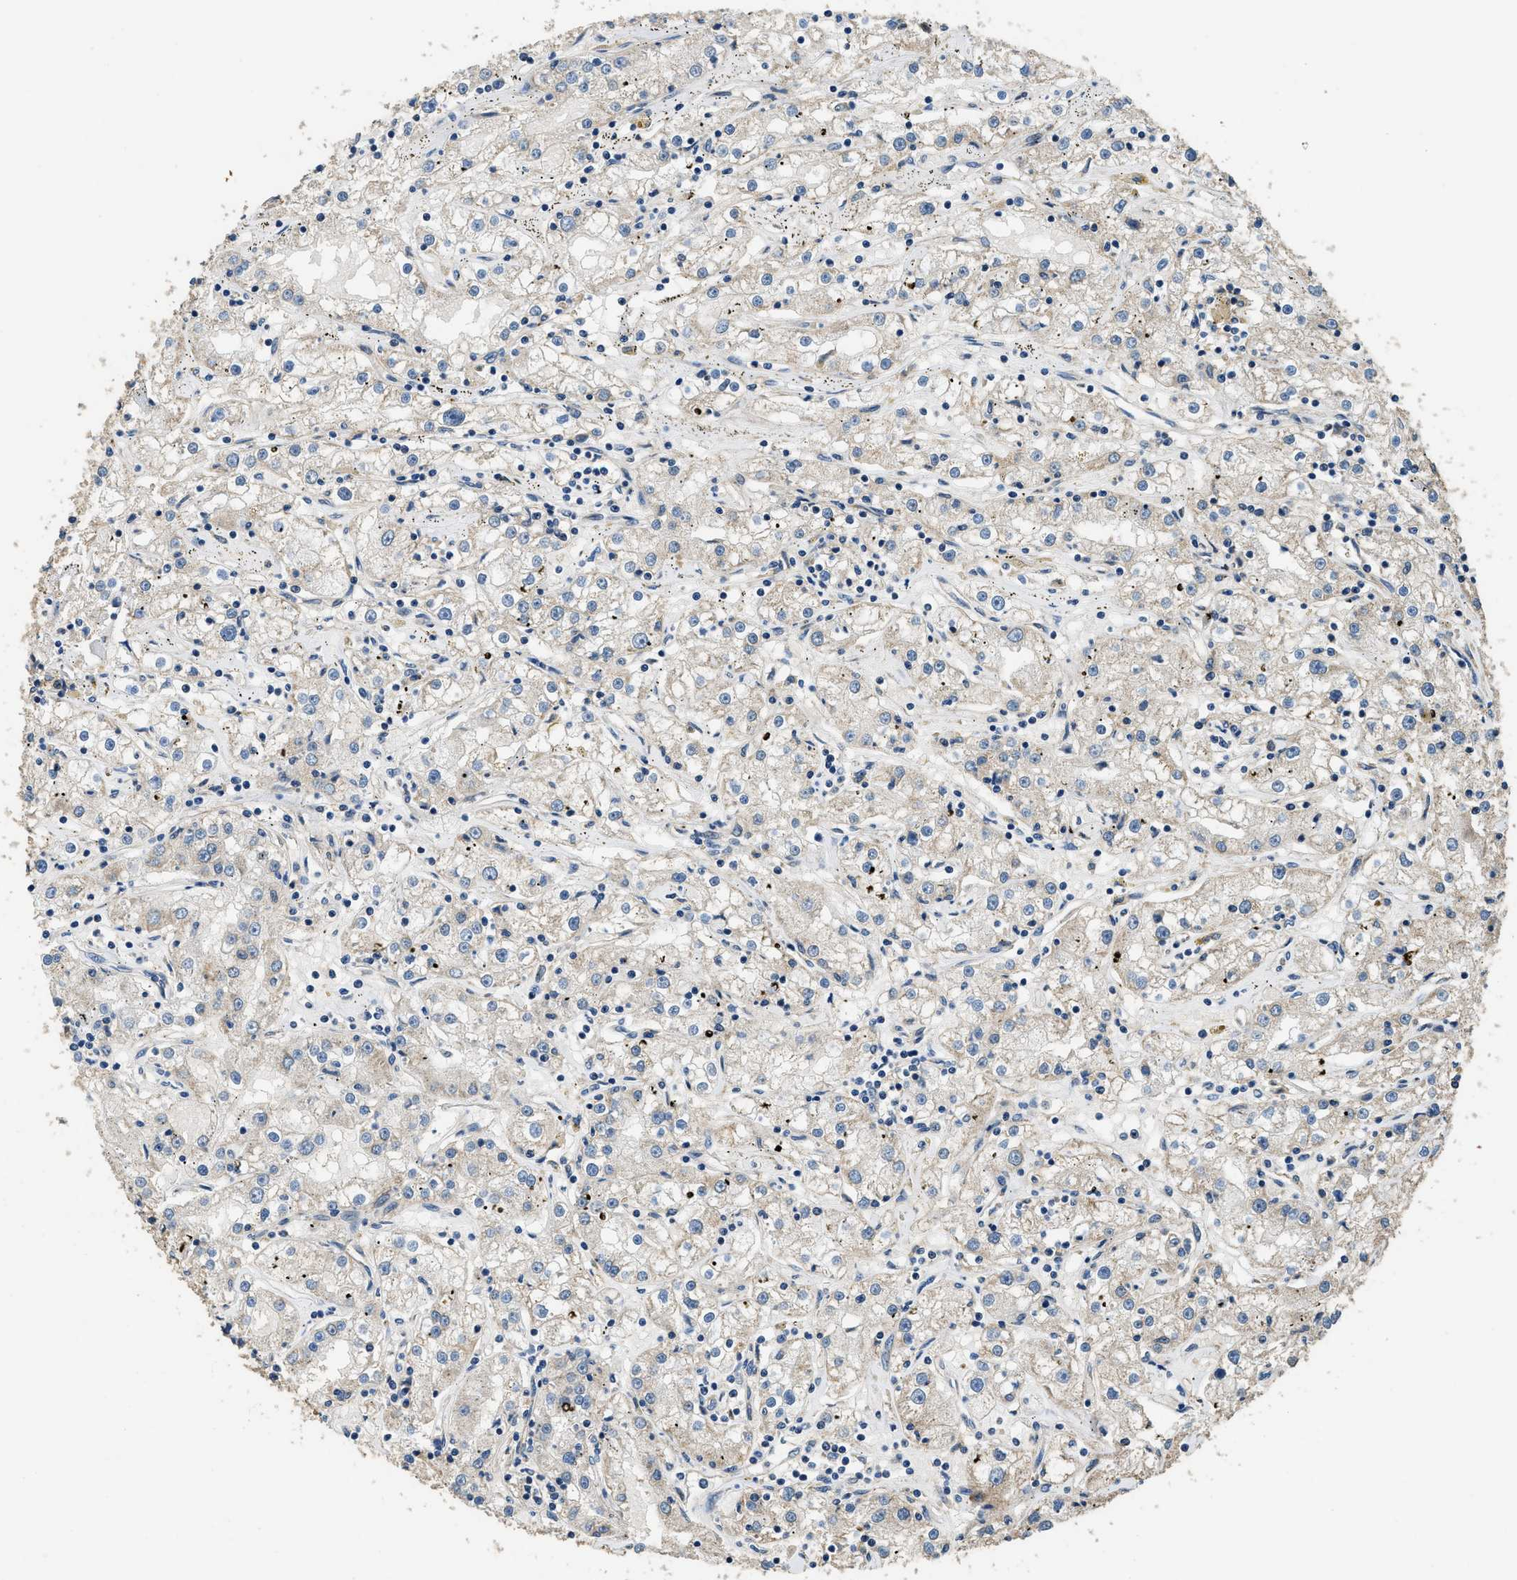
{"staining": {"intensity": "weak", "quantity": "<25%", "location": "cytoplasmic/membranous"}, "tissue": "renal cancer", "cell_type": "Tumor cells", "image_type": "cancer", "snomed": [{"axis": "morphology", "description": "Adenocarcinoma, NOS"}, {"axis": "topography", "description": "Kidney"}], "caption": "This micrograph is of adenocarcinoma (renal) stained with immunohistochemistry (IHC) to label a protein in brown with the nuclei are counter-stained blue. There is no expression in tumor cells.", "gene": "SSH2", "patient": {"sex": "male", "age": 56}}